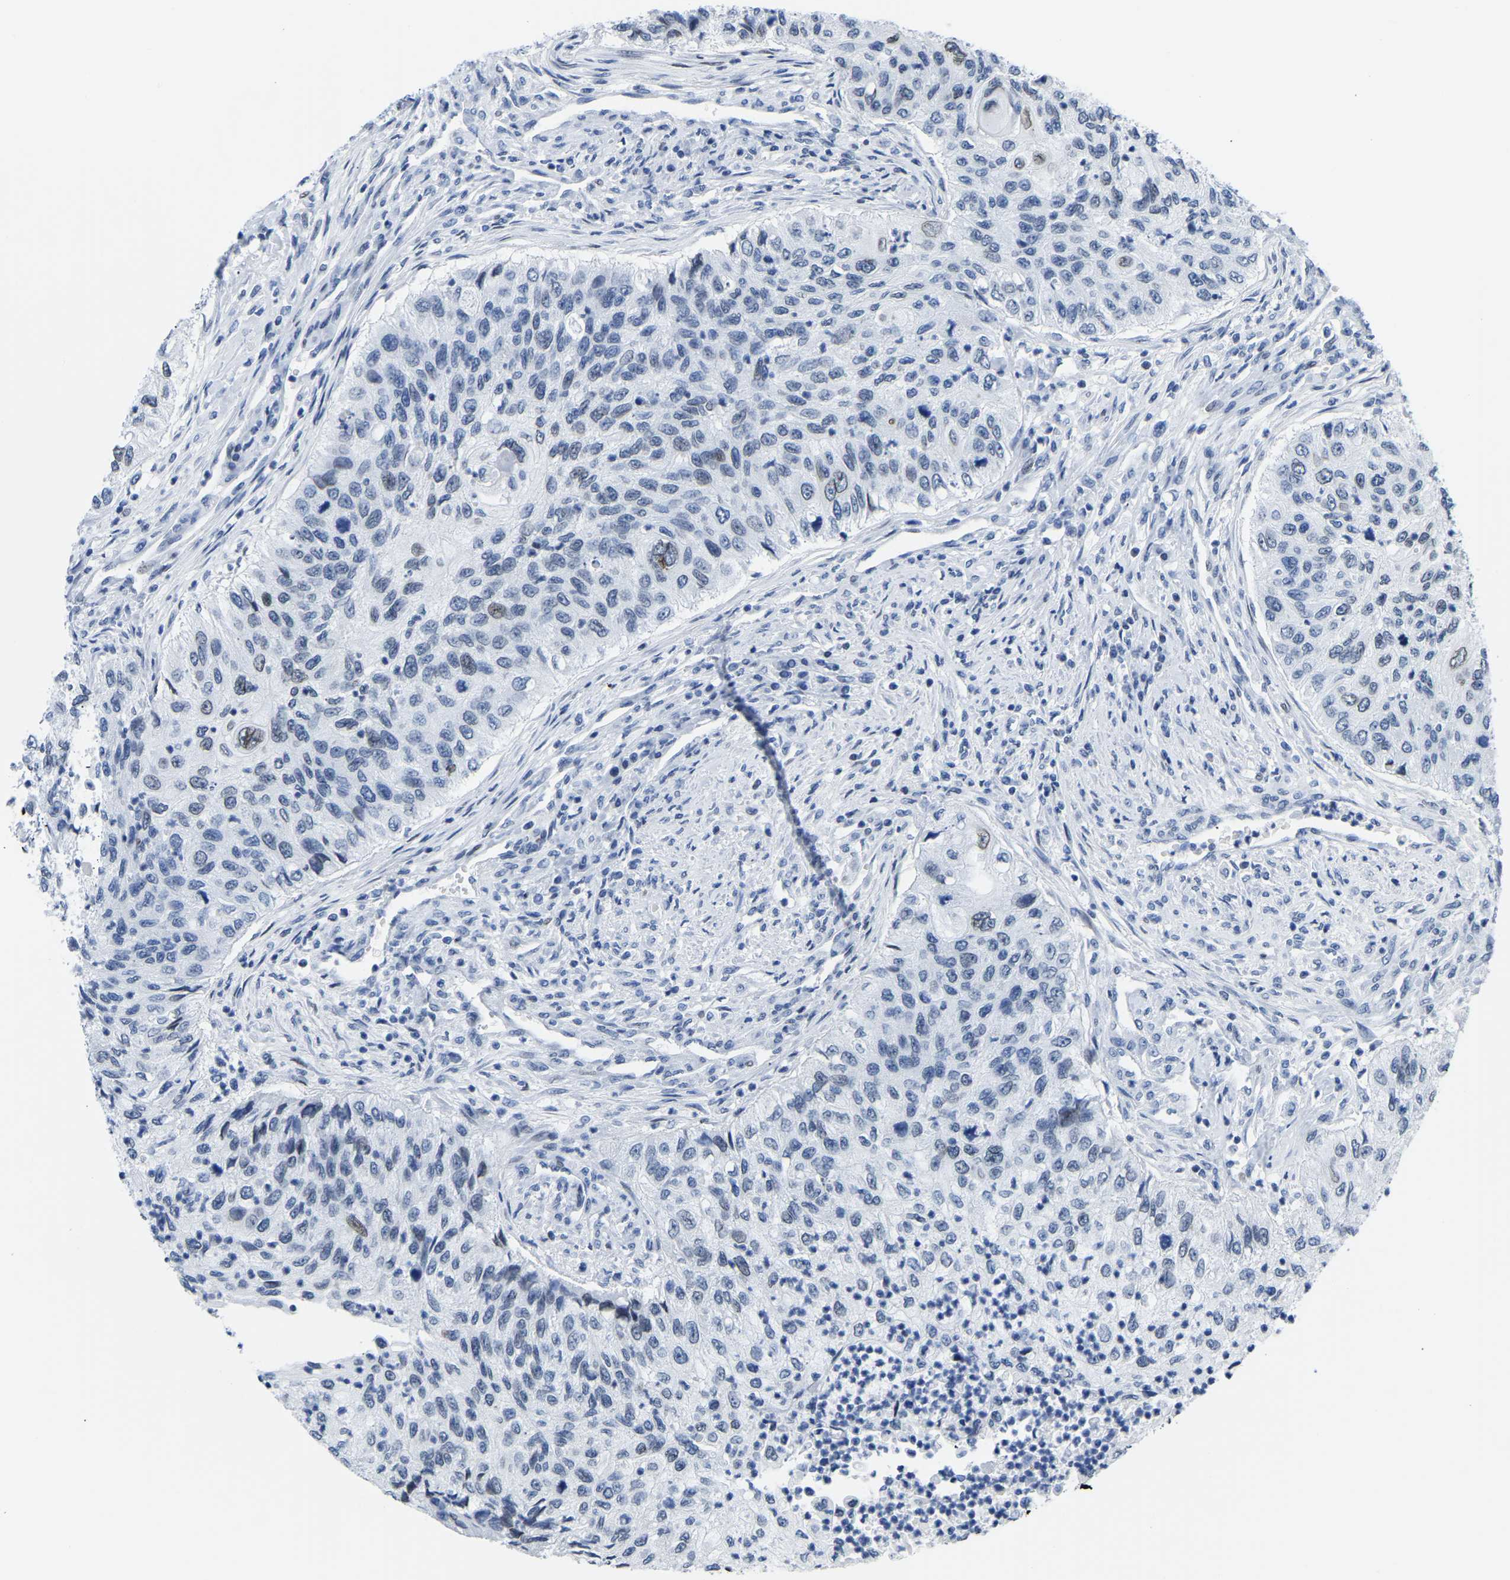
{"staining": {"intensity": "moderate", "quantity": "<25%", "location": "nuclear"}, "tissue": "urothelial cancer", "cell_type": "Tumor cells", "image_type": "cancer", "snomed": [{"axis": "morphology", "description": "Urothelial carcinoma, High grade"}, {"axis": "topography", "description": "Urinary bladder"}], "caption": "Immunohistochemical staining of human urothelial cancer demonstrates moderate nuclear protein staining in approximately <25% of tumor cells.", "gene": "UPK3A", "patient": {"sex": "female", "age": 60}}